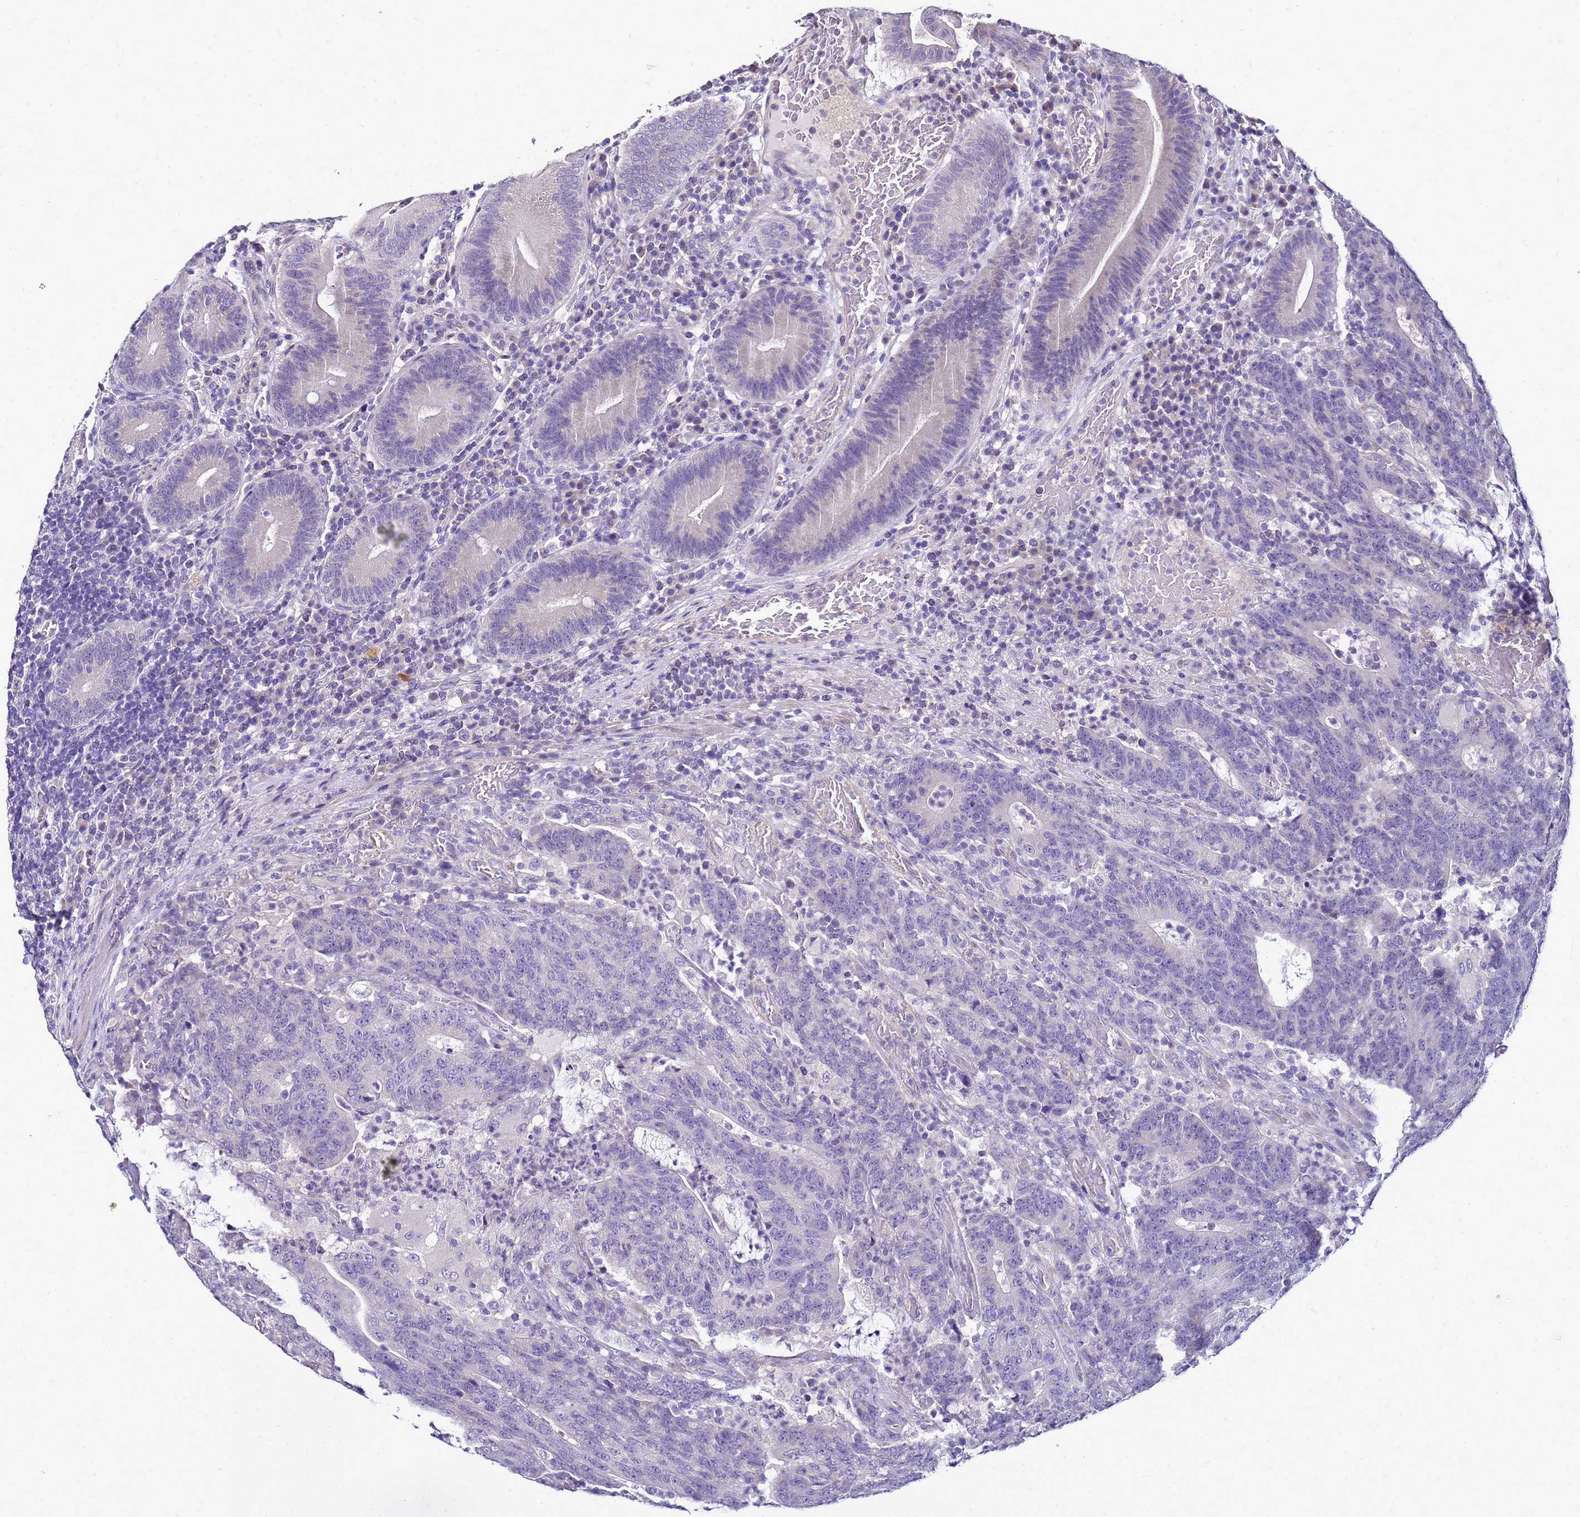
{"staining": {"intensity": "negative", "quantity": "none", "location": "none"}, "tissue": "colorectal cancer", "cell_type": "Tumor cells", "image_type": "cancer", "snomed": [{"axis": "morphology", "description": "Normal tissue, NOS"}, {"axis": "morphology", "description": "Adenocarcinoma, NOS"}, {"axis": "topography", "description": "Colon"}], "caption": "Immunohistochemistry (IHC) micrograph of neoplastic tissue: colorectal cancer (adenocarcinoma) stained with DAB (3,3'-diaminobenzidine) shows no significant protein positivity in tumor cells.", "gene": "FAM166B", "patient": {"sex": "female", "age": 75}}